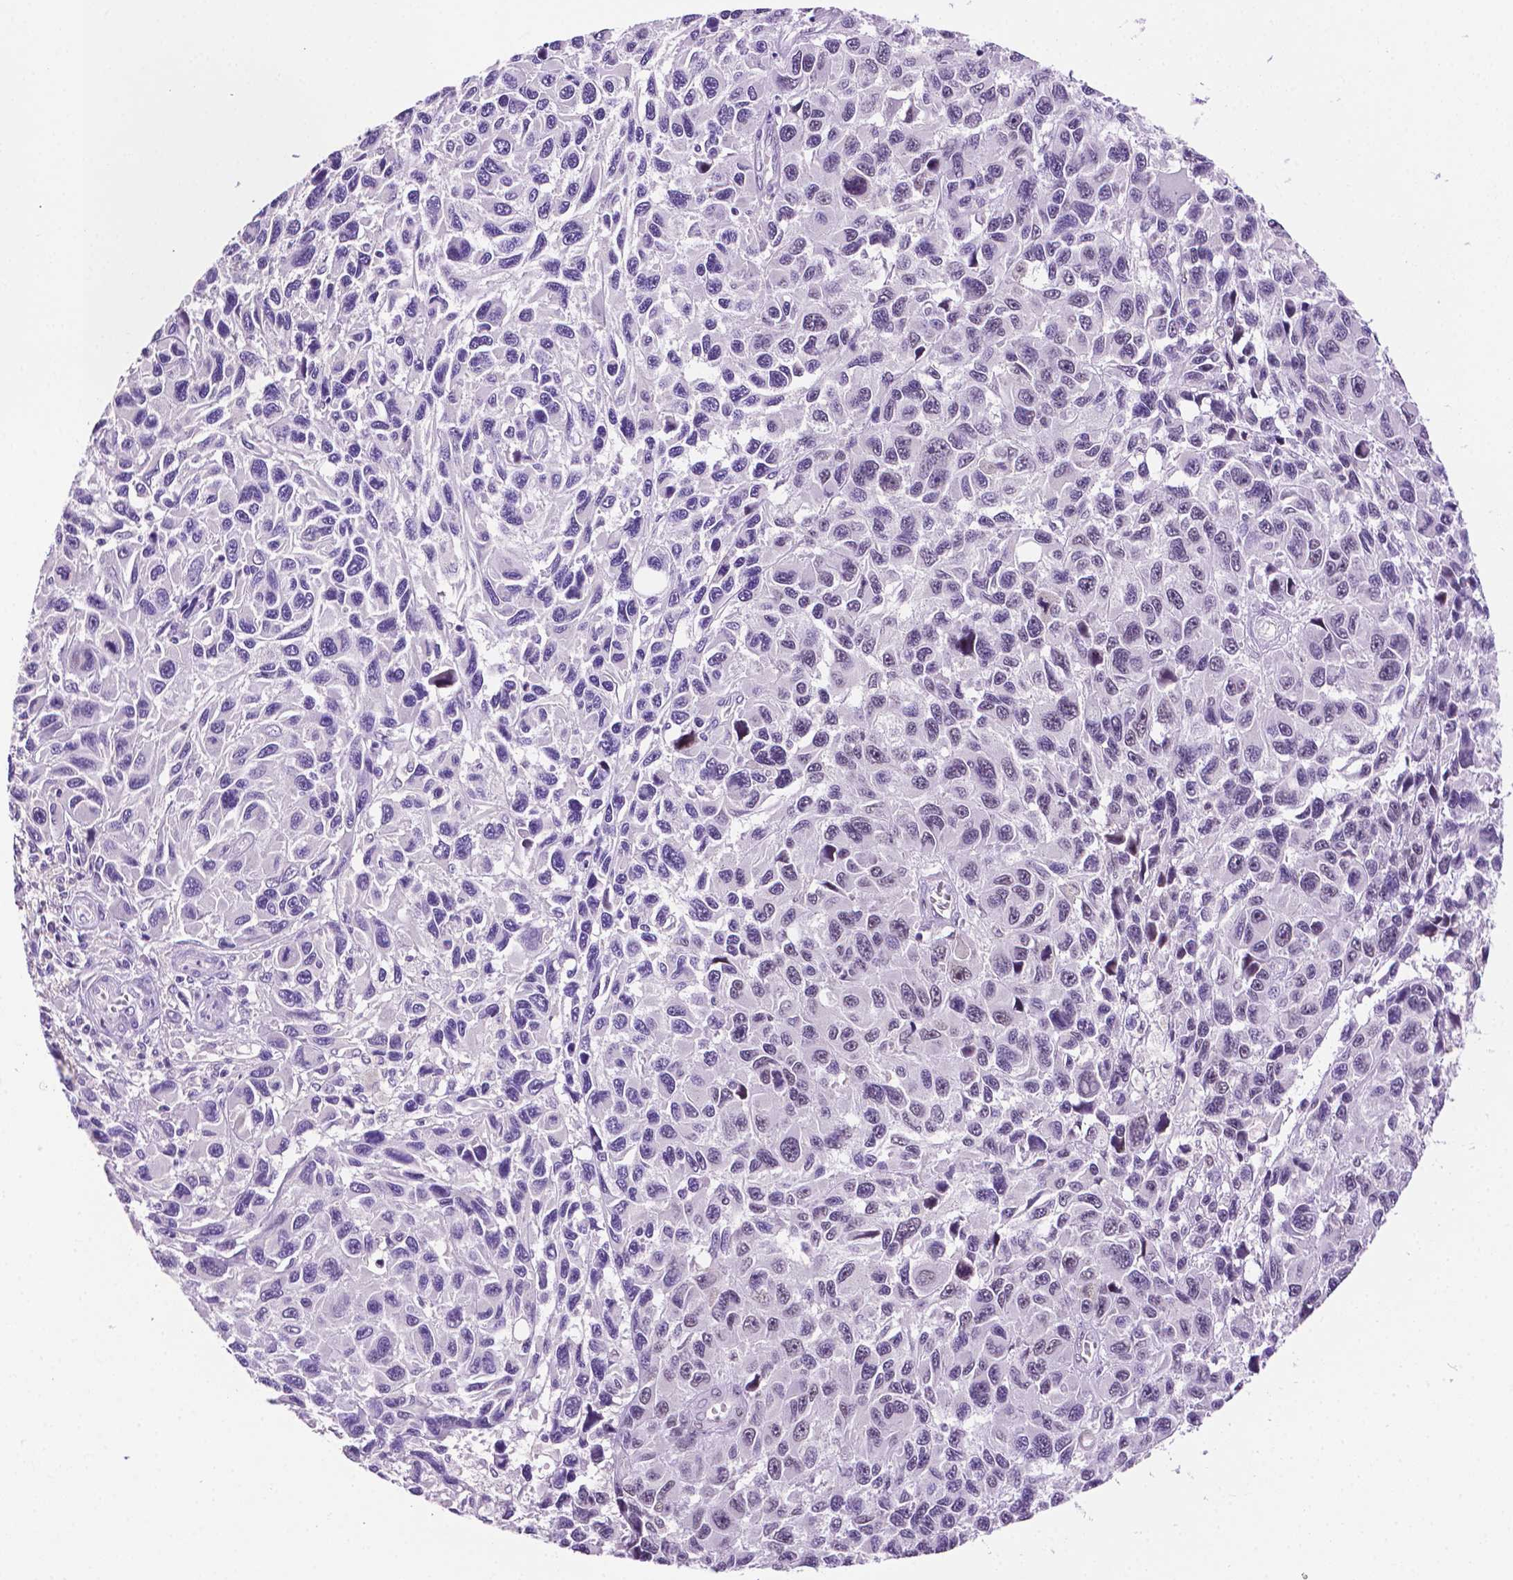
{"staining": {"intensity": "negative", "quantity": "none", "location": "none"}, "tissue": "melanoma", "cell_type": "Tumor cells", "image_type": "cancer", "snomed": [{"axis": "morphology", "description": "Malignant melanoma, NOS"}, {"axis": "topography", "description": "Skin"}], "caption": "This is an immunohistochemistry micrograph of human malignant melanoma. There is no expression in tumor cells.", "gene": "PTPN6", "patient": {"sex": "male", "age": 53}}